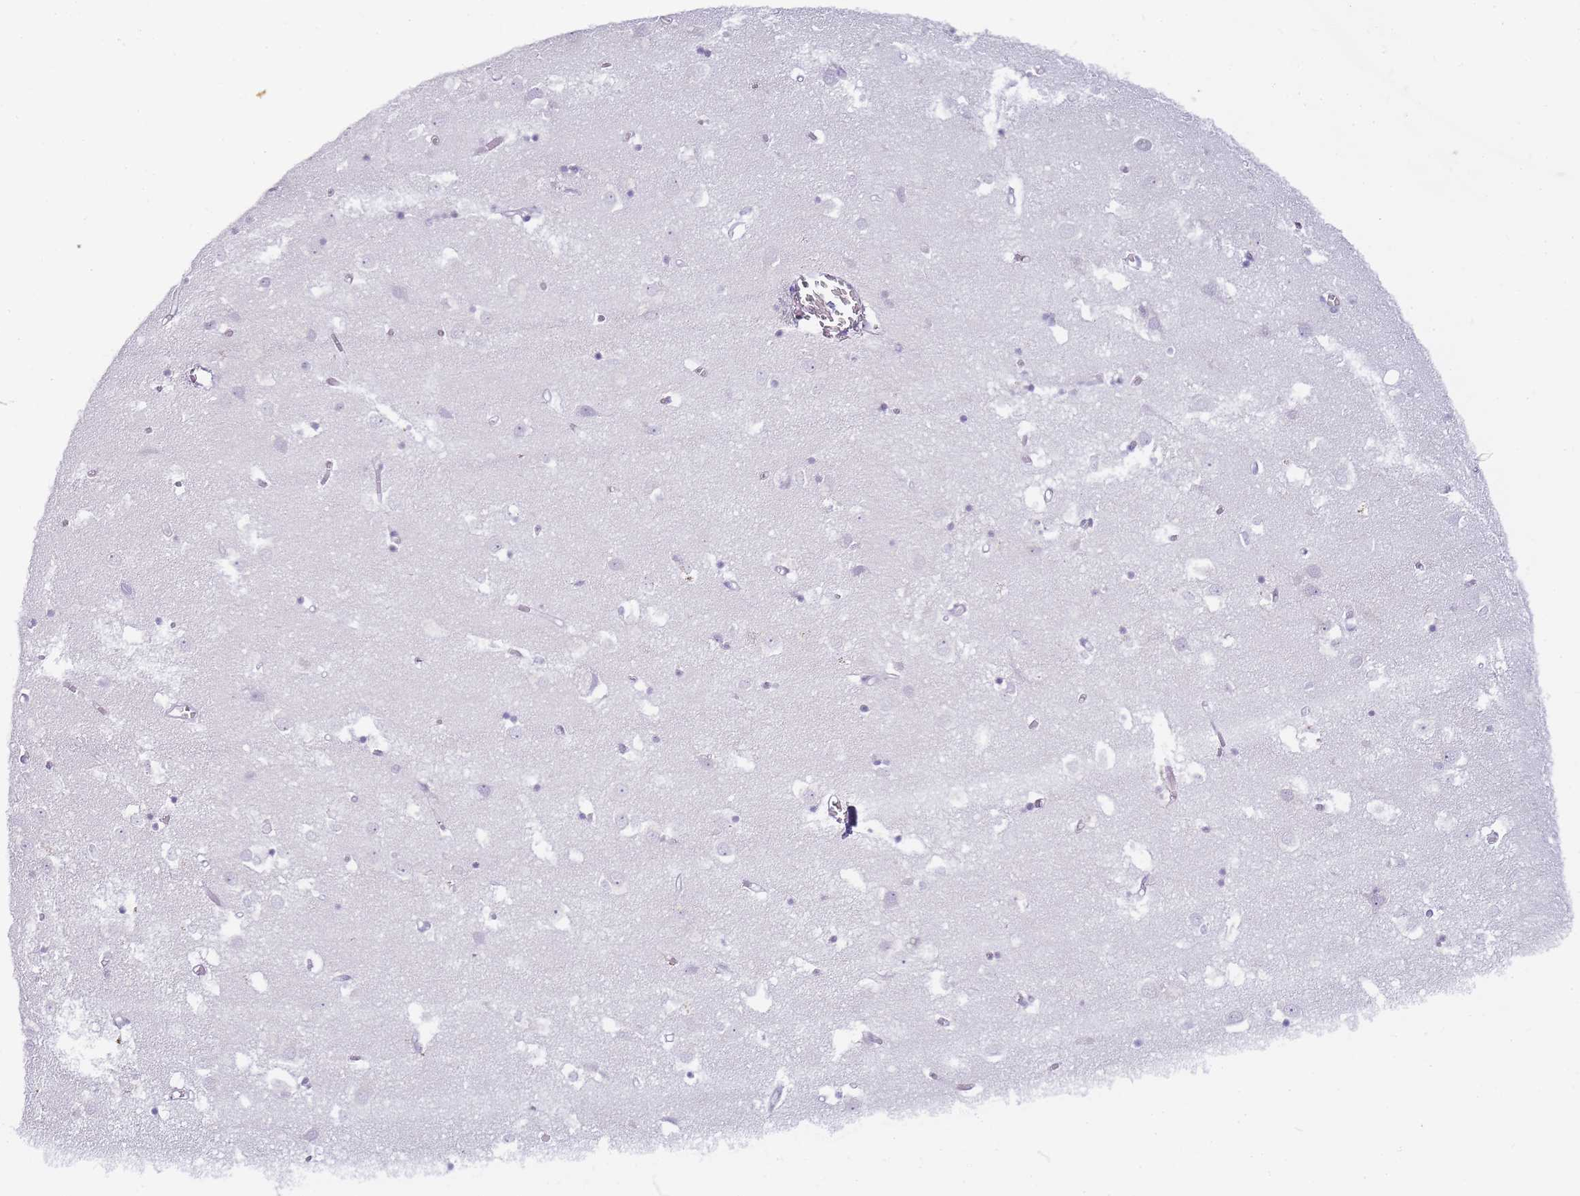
{"staining": {"intensity": "negative", "quantity": "none", "location": "none"}, "tissue": "caudate", "cell_type": "Glial cells", "image_type": "normal", "snomed": [{"axis": "morphology", "description": "Normal tissue, NOS"}, {"axis": "topography", "description": "Lateral ventricle wall"}], "caption": "Immunohistochemical staining of normal human caudate displays no significant positivity in glial cells.", "gene": "JAKMIP1", "patient": {"sex": "male", "age": 70}}